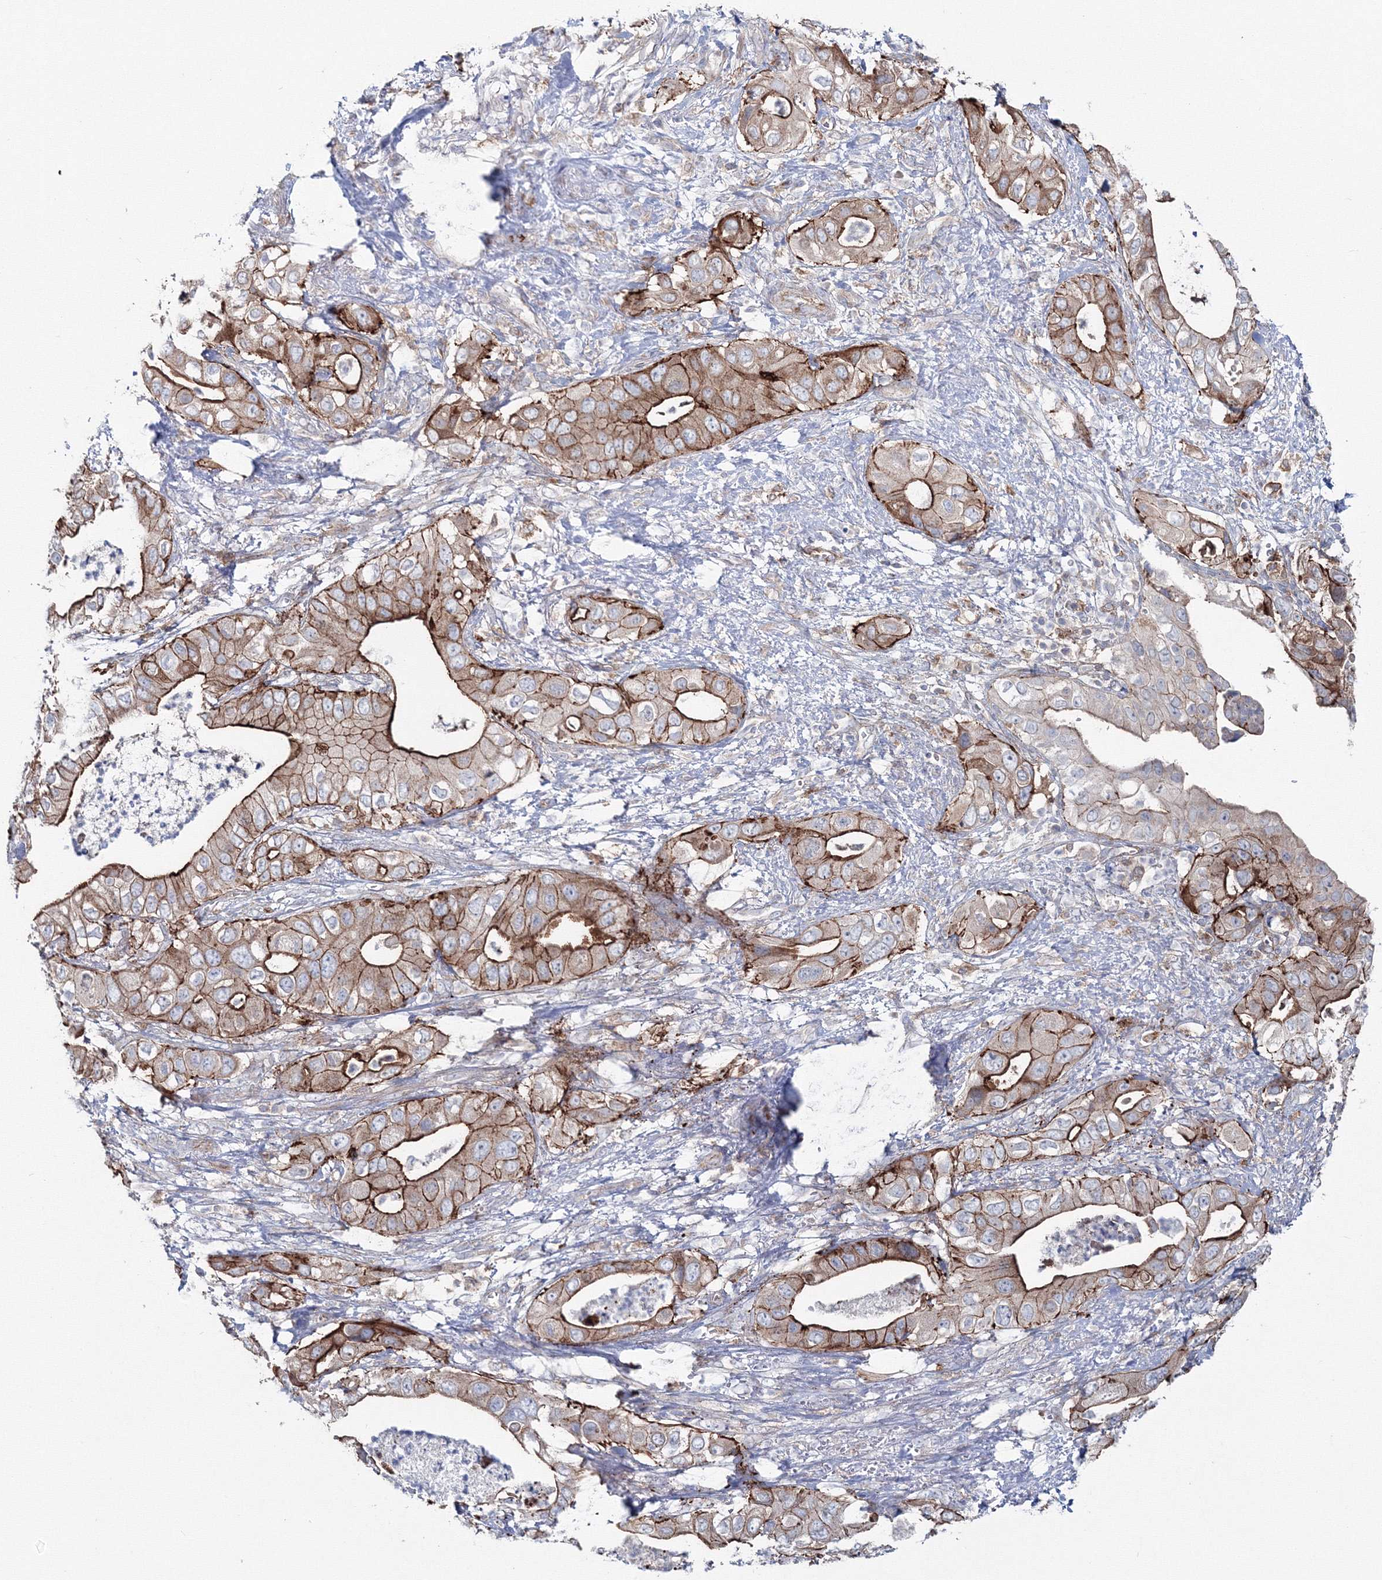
{"staining": {"intensity": "strong", "quantity": ">75%", "location": "cytoplasmic/membranous"}, "tissue": "pancreatic cancer", "cell_type": "Tumor cells", "image_type": "cancer", "snomed": [{"axis": "morphology", "description": "Adenocarcinoma, NOS"}, {"axis": "topography", "description": "Pancreas"}], "caption": "Tumor cells display high levels of strong cytoplasmic/membranous expression in approximately >75% of cells in human pancreatic adenocarcinoma.", "gene": "GGA2", "patient": {"sex": "female", "age": 78}}